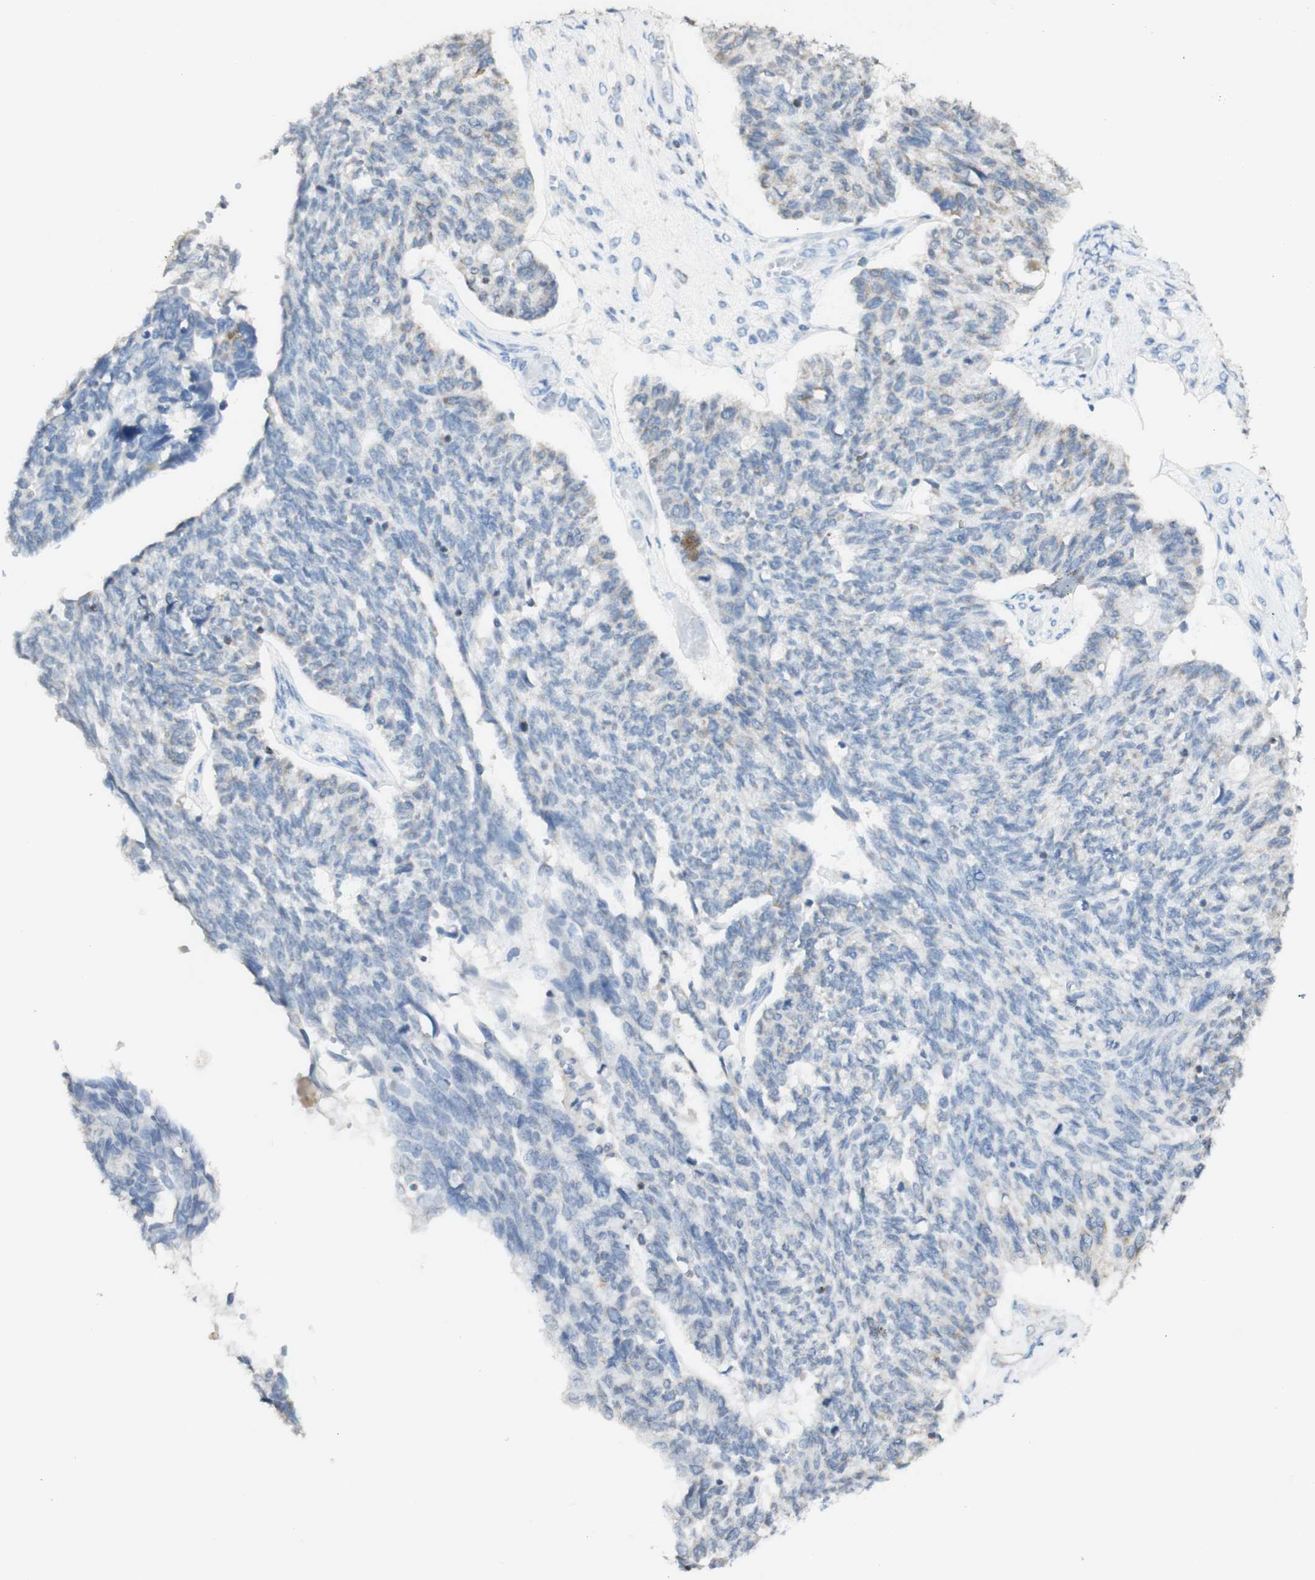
{"staining": {"intensity": "weak", "quantity": "<25%", "location": "cytoplasmic/membranous"}, "tissue": "ovarian cancer", "cell_type": "Tumor cells", "image_type": "cancer", "snomed": [{"axis": "morphology", "description": "Cystadenocarcinoma, serous, NOS"}, {"axis": "topography", "description": "Ovary"}], "caption": "This photomicrograph is of ovarian serous cystadenocarcinoma stained with immunohistochemistry (IHC) to label a protein in brown with the nuclei are counter-stained blue. There is no expression in tumor cells.", "gene": "OXCT1", "patient": {"sex": "female", "age": 79}}